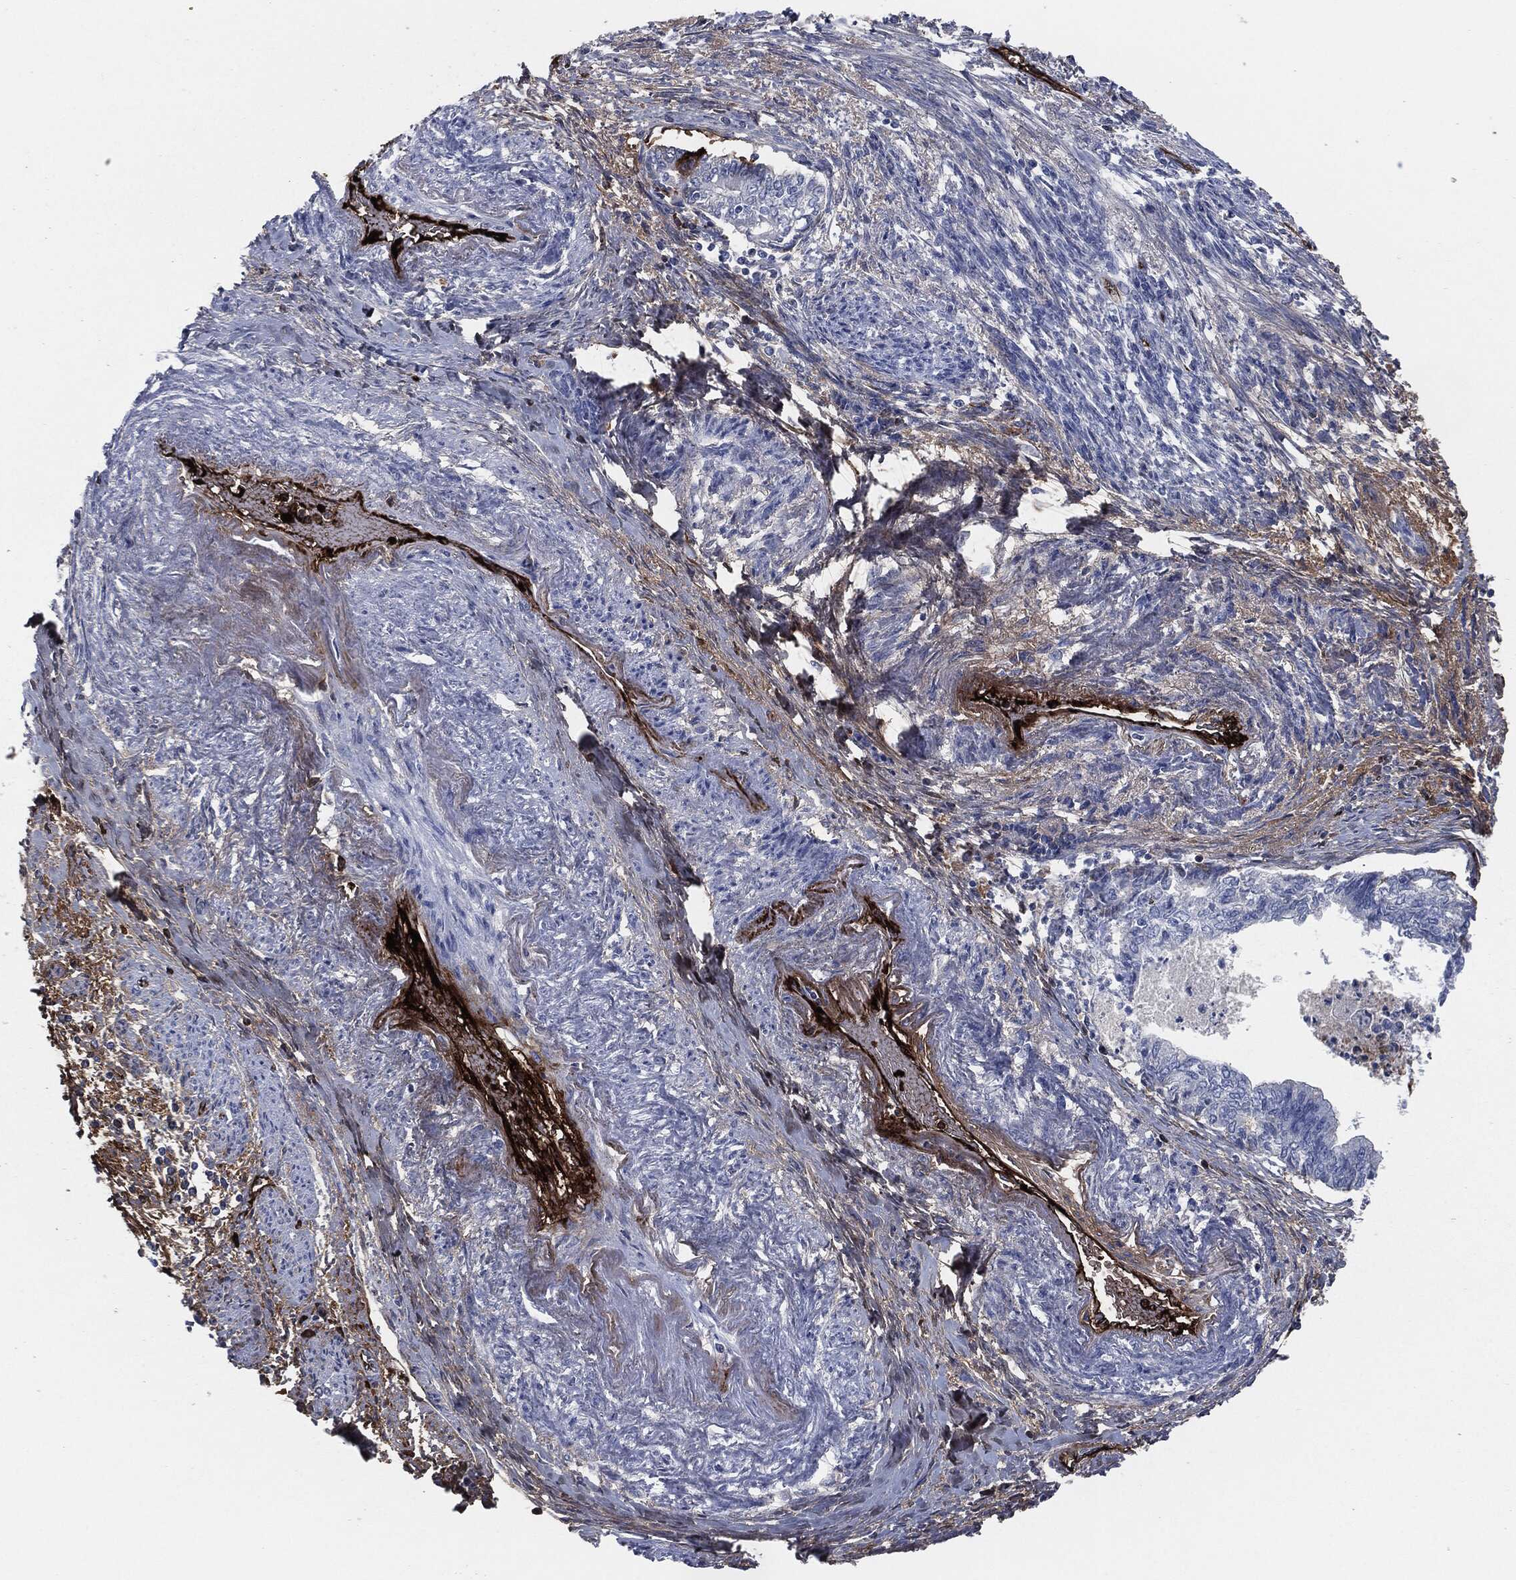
{"staining": {"intensity": "negative", "quantity": "none", "location": "none"}, "tissue": "endometrial cancer", "cell_type": "Tumor cells", "image_type": "cancer", "snomed": [{"axis": "morphology", "description": "Adenocarcinoma, NOS"}, {"axis": "topography", "description": "Endometrium"}], "caption": "The IHC histopathology image has no significant positivity in tumor cells of endometrial adenocarcinoma tissue. Nuclei are stained in blue.", "gene": "APOB", "patient": {"sex": "female", "age": 65}}